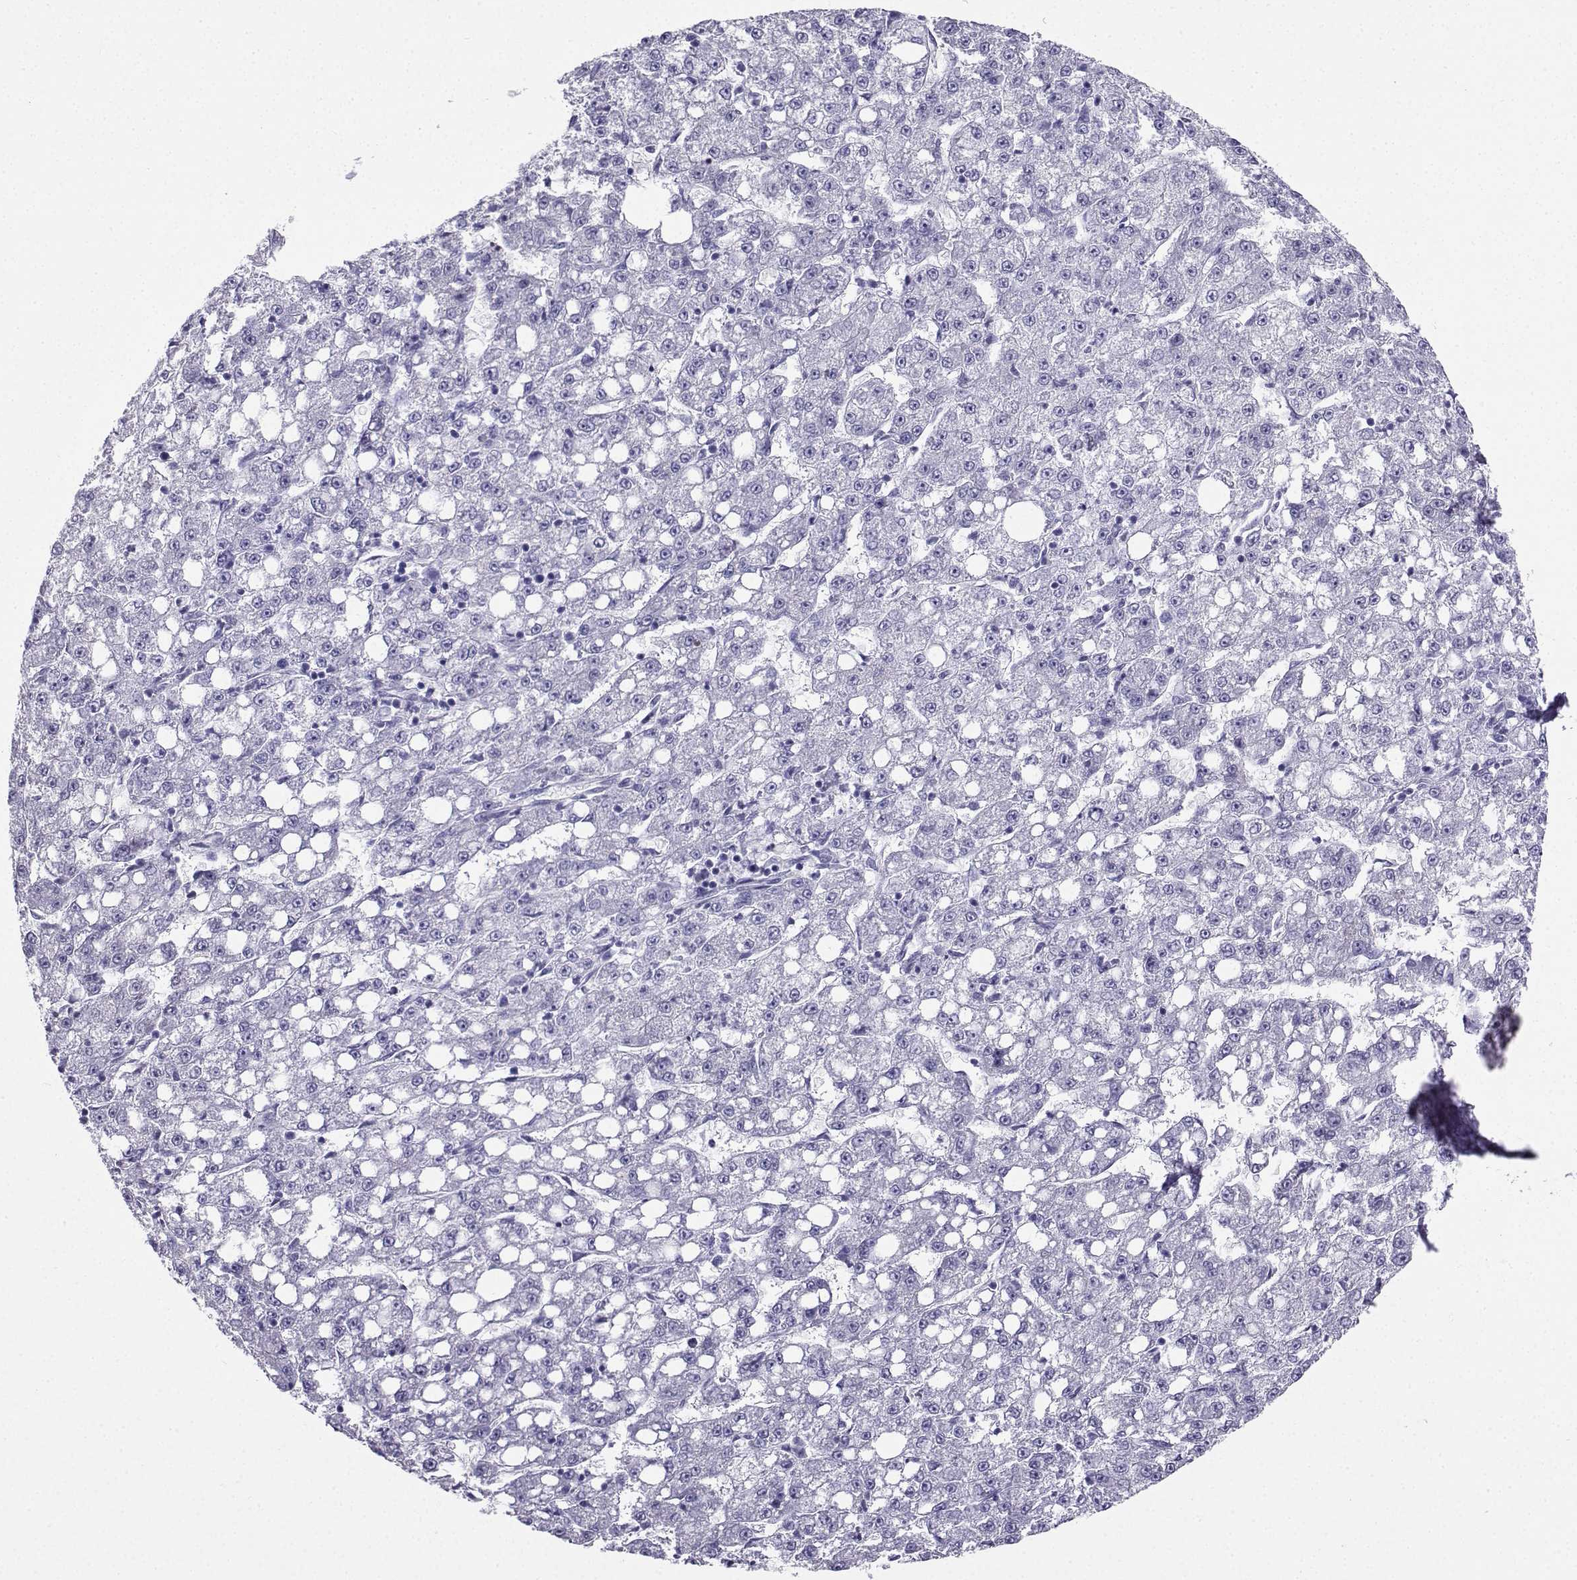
{"staining": {"intensity": "negative", "quantity": "none", "location": "none"}, "tissue": "liver cancer", "cell_type": "Tumor cells", "image_type": "cancer", "snomed": [{"axis": "morphology", "description": "Carcinoma, Hepatocellular, NOS"}, {"axis": "topography", "description": "Liver"}], "caption": "This is a image of IHC staining of liver cancer (hepatocellular carcinoma), which shows no positivity in tumor cells.", "gene": "SLC18A2", "patient": {"sex": "female", "age": 65}}